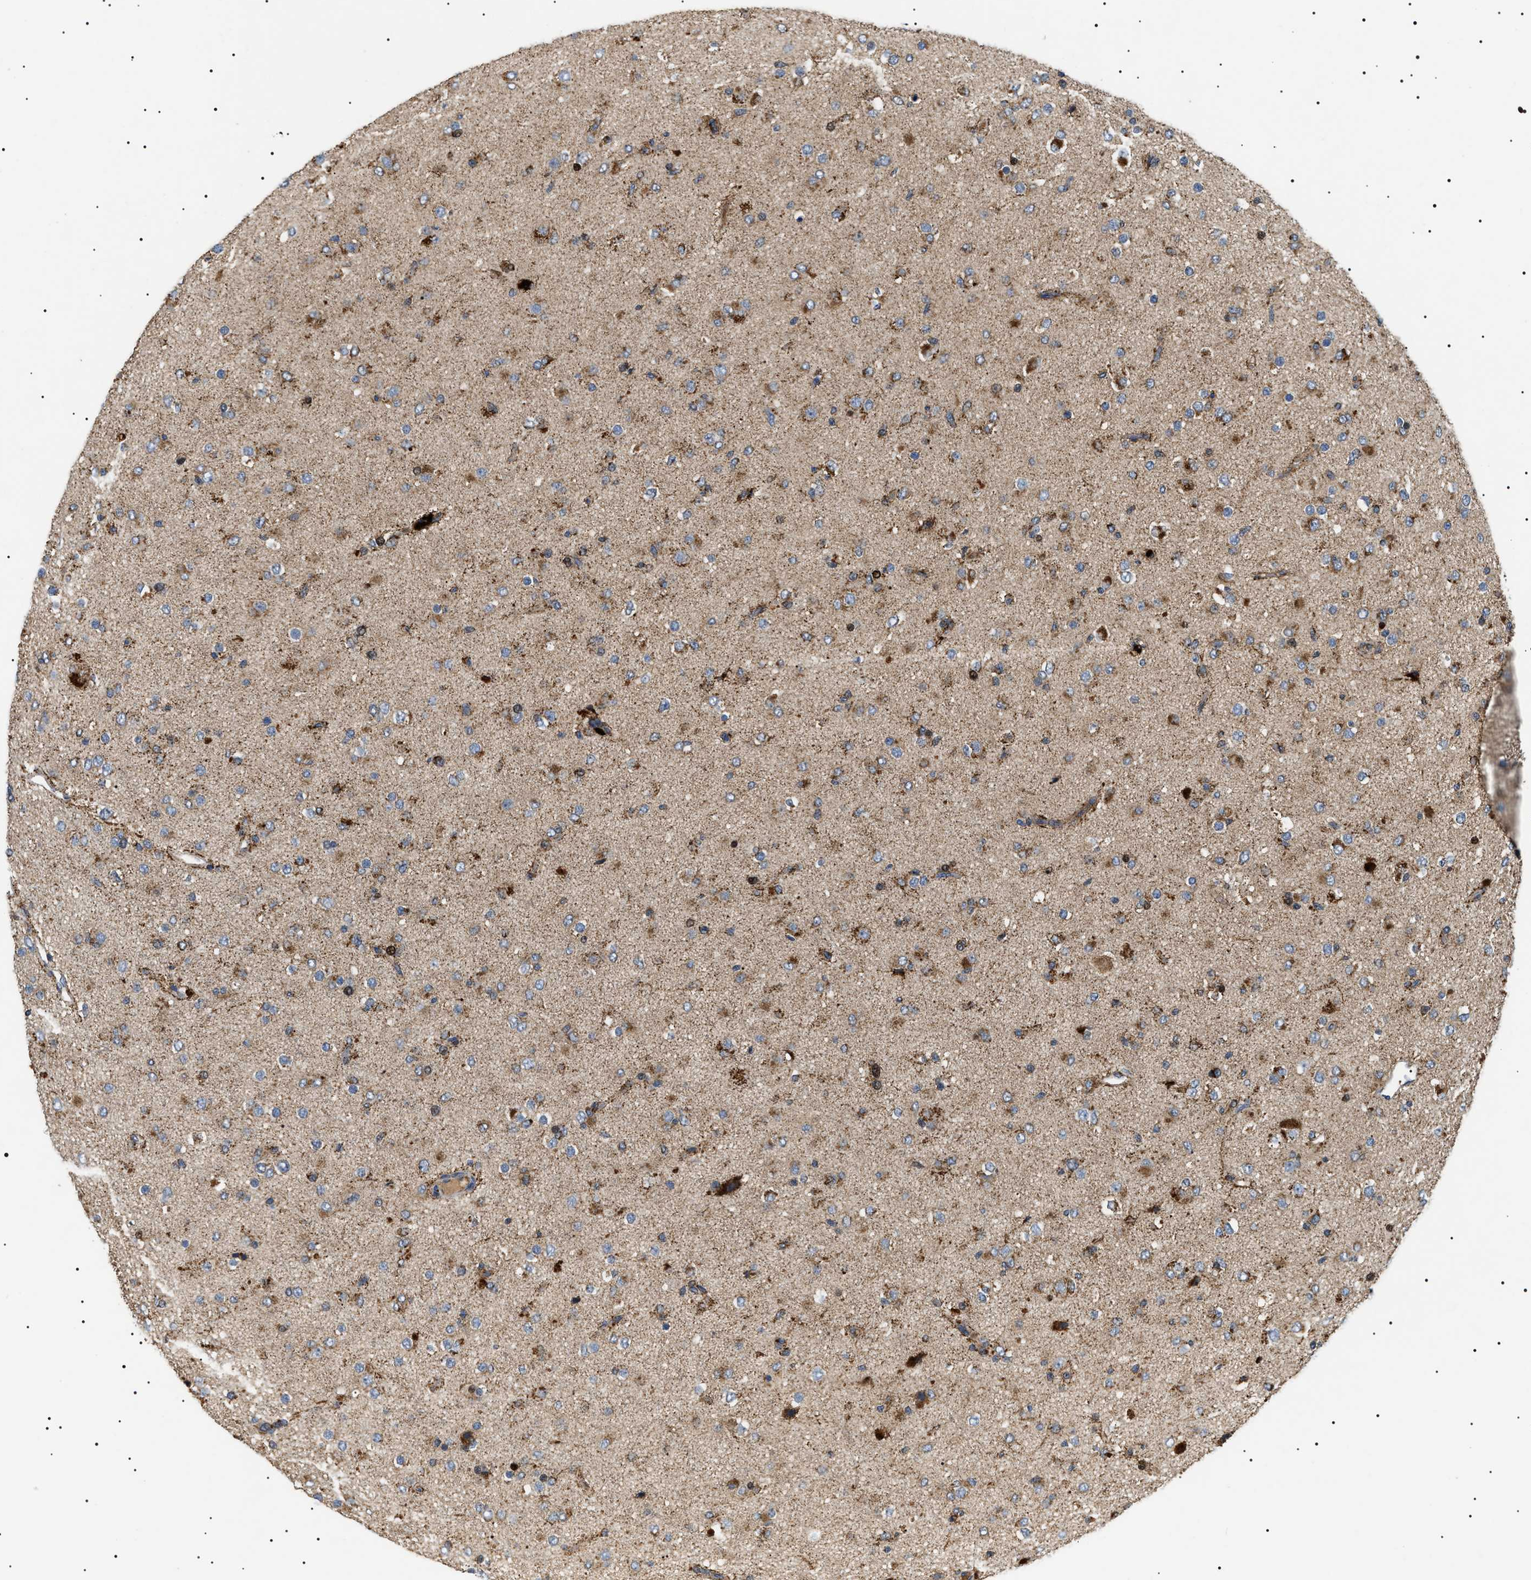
{"staining": {"intensity": "moderate", "quantity": ">75%", "location": "cytoplasmic/membranous"}, "tissue": "glioma", "cell_type": "Tumor cells", "image_type": "cancer", "snomed": [{"axis": "morphology", "description": "Glioma, malignant, Low grade"}, {"axis": "topography", "description": "Brain"}], "caption": "An IHC histopathology image of neoplastic tissue is shown. Protein staining in brown shows moderate cytoplasmic/membranous positivity in malignant low-grade glioma within tumor cells.", "gene": "OXSM", "patient": {"sex": "male", "age": 65}}